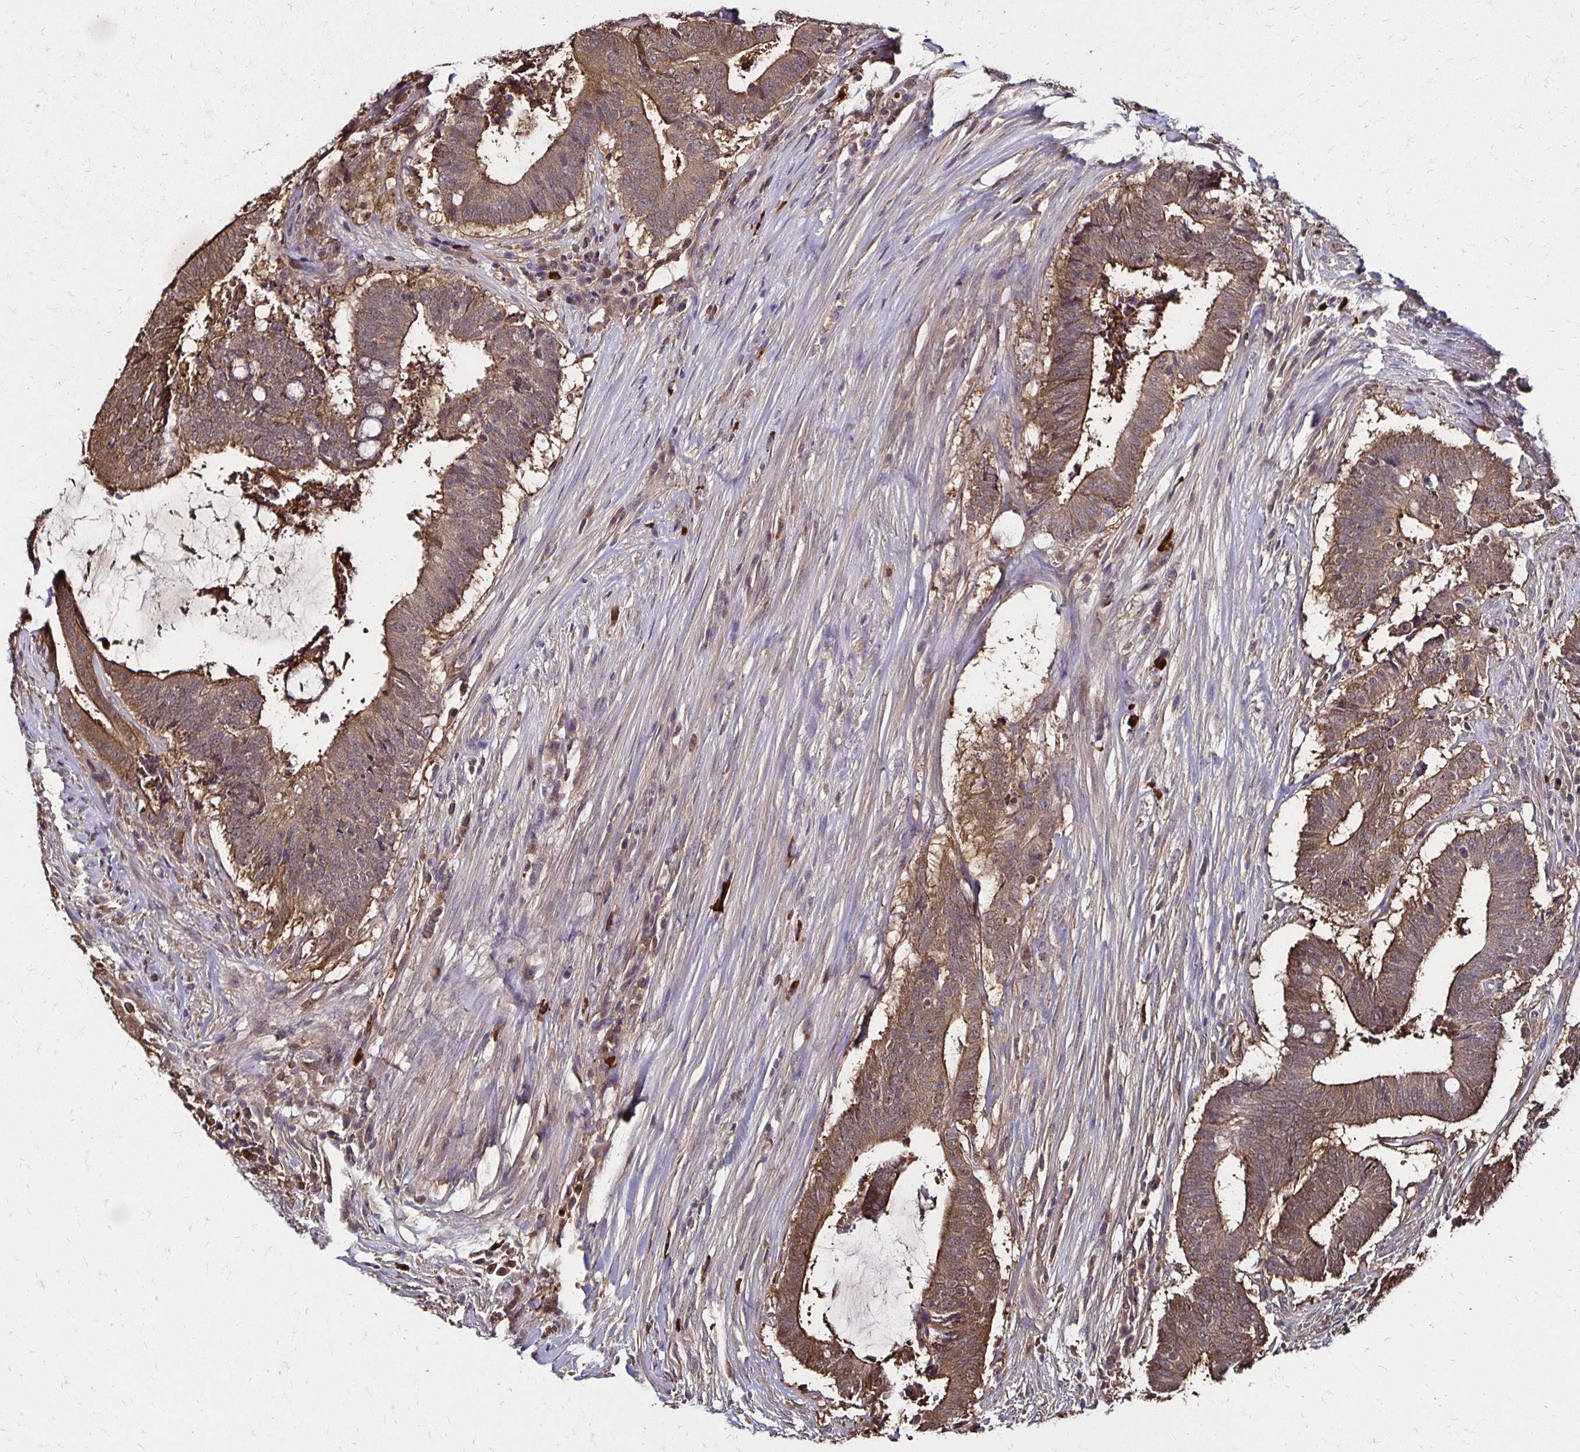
{"staining": {"intensity": "weak", "quantity": ">75%", "location": "cytoplasmic/membranous"}, "tissue": "colorectal cancer", "cell_type": "Tumor cells", "image_type": "cancer", "snomed": [{"axis": "morphology", "description": "Adenocarcinoma, NOS"}, {"axis": "topography", "description": "Colon"}], "caption": "A micrograph of colorectal cancer (adenocarcinoma) stained for a protein demonstrates weak cytoplasmic/membranous brown staining in tumor cells. Immunohistochemistry (ihc) stains the protein in brown and the nuclei are stained blue.", "gene": "TXN", "patient": {"sex": "female", "age": 43}}